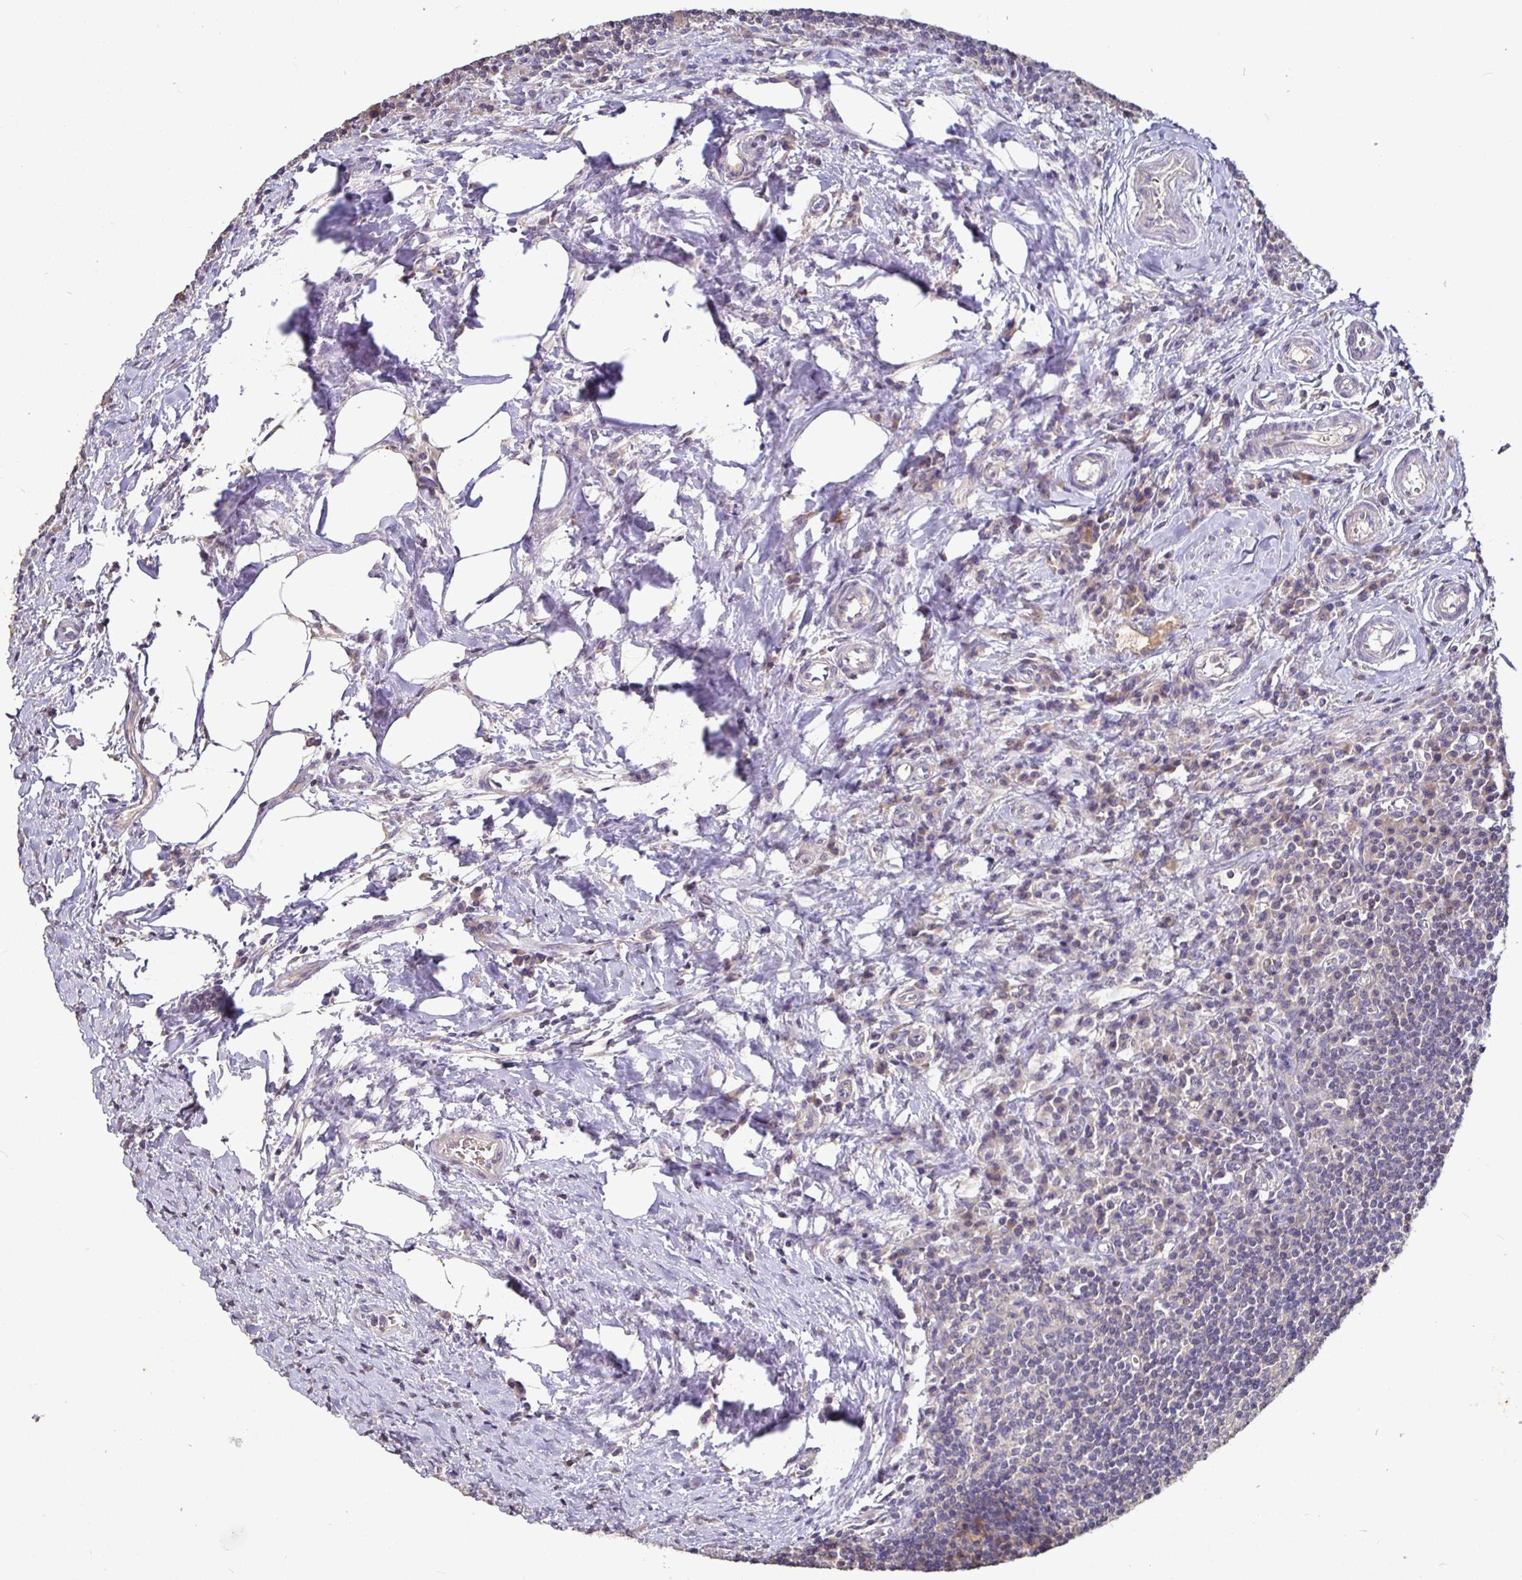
{"staining": {"intensity": "negative", "quantity": "none", "location": "none"}, "tissue": "lymph node", "cell_type": "Germinal center cells", "image_type": "normal", "snomed": [{"axis": "morphology", "description": "Normal tissue, NOS"}, {"axis": "topography", "description": "Lymph node"}], "caption": "An immunohistochemistry (IHC) image of benign lymph node is shown. There is no staining in germinal center cells of lymph node.", "gene": "SHISA4", "patient": {"sex": "male", "age": 67}}